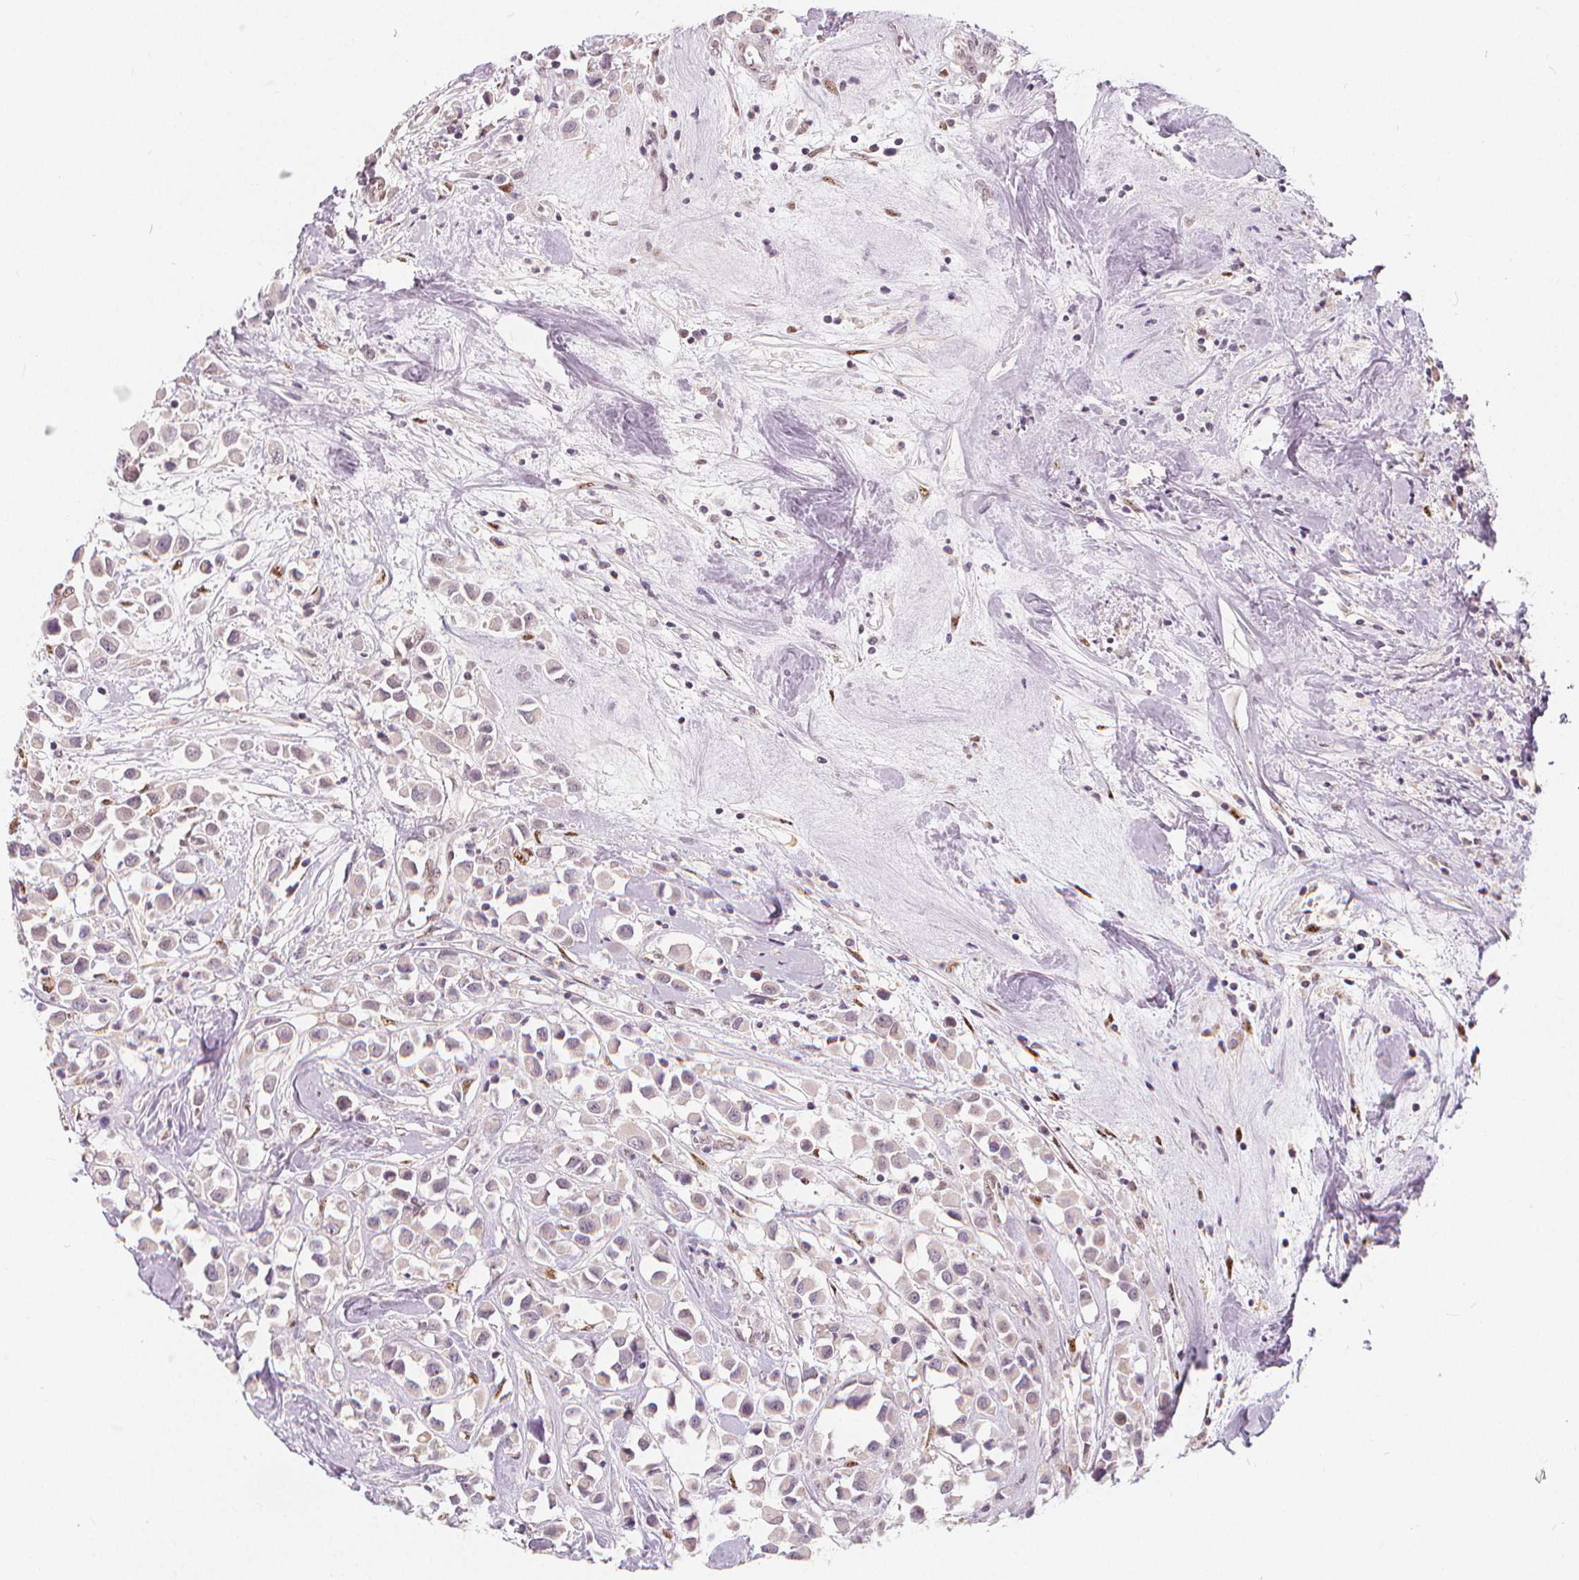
{"staining": {"intensity": "negative", "quantity": "none", "location": "none"}, "tissue": "breast cancer", "cell_type": "Tumor cells", "image_type": "cancer", "snomed": [{"axis": "morphology", "description": "Duct carcinoma"}, {"axis": "topography", "description": "Breast"}], "caption": "An image of breast cancer stained for a protein shows no brown staining in tumor cells.", "gene": "DRC3", "patient": {"sex": "female", "age": 61}}